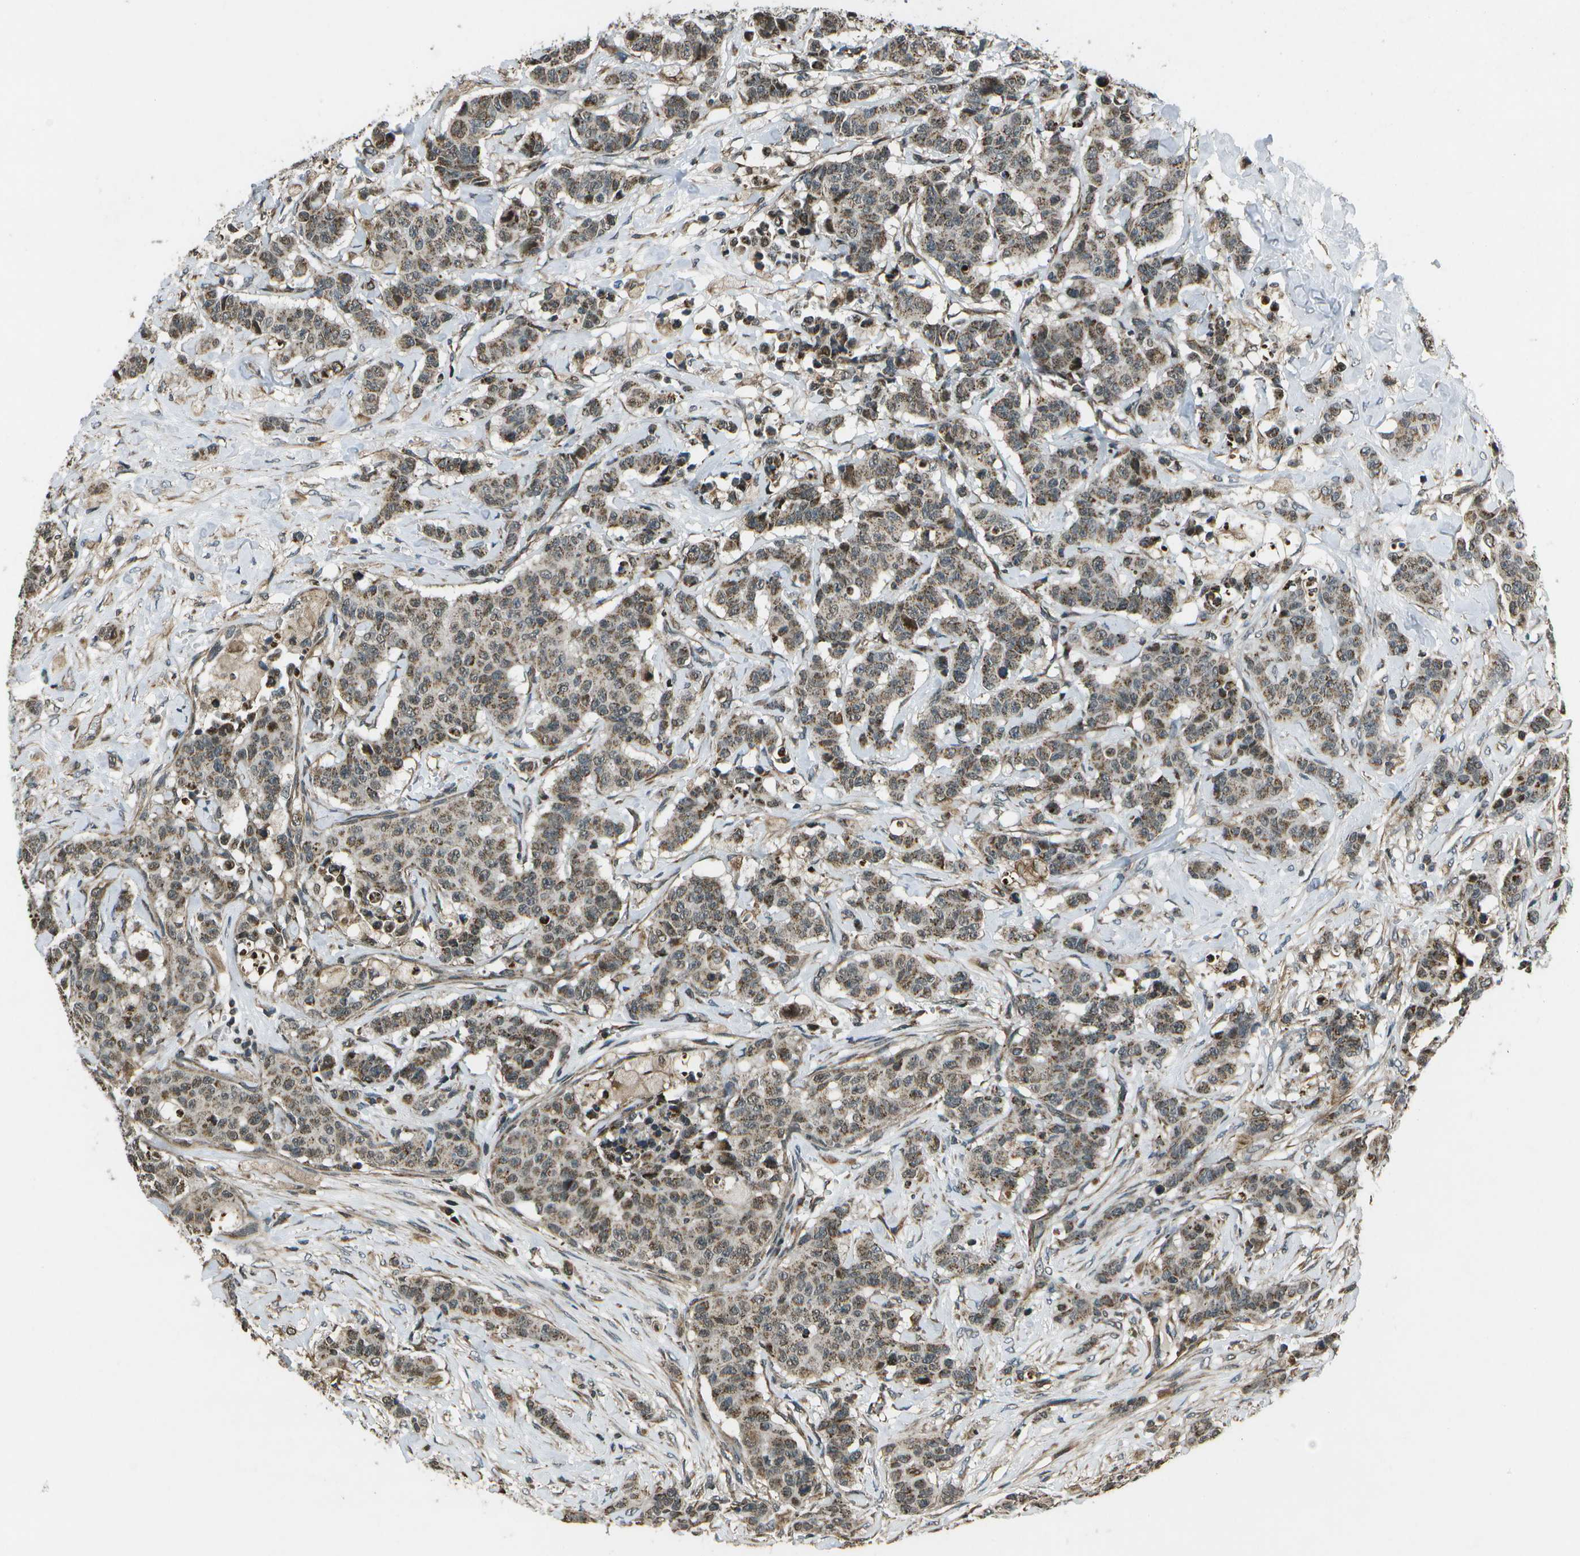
{"staining": {"intensity": "moderate", "quantity": ">75%", "location": "cytoplasmic/membranous"}, "tissue": "breast cancer", "cell_type": "Tumor cells", "image_type": "cancer", "snomed": [{"axis": "morphology", "description": "Normal tissue, NOS"}, {"axis": "morphology", "description": "Duct carcinoma"}, {"axis": "topography", "description": "Breast"}], "caption": "Tumor cells exhibit moderate cytoplasmic/membranous staining in approximately >75% of cells in breast cancer.", "gene": "EIF2AK1", "patient": {"sex": "female", "age": 40}}